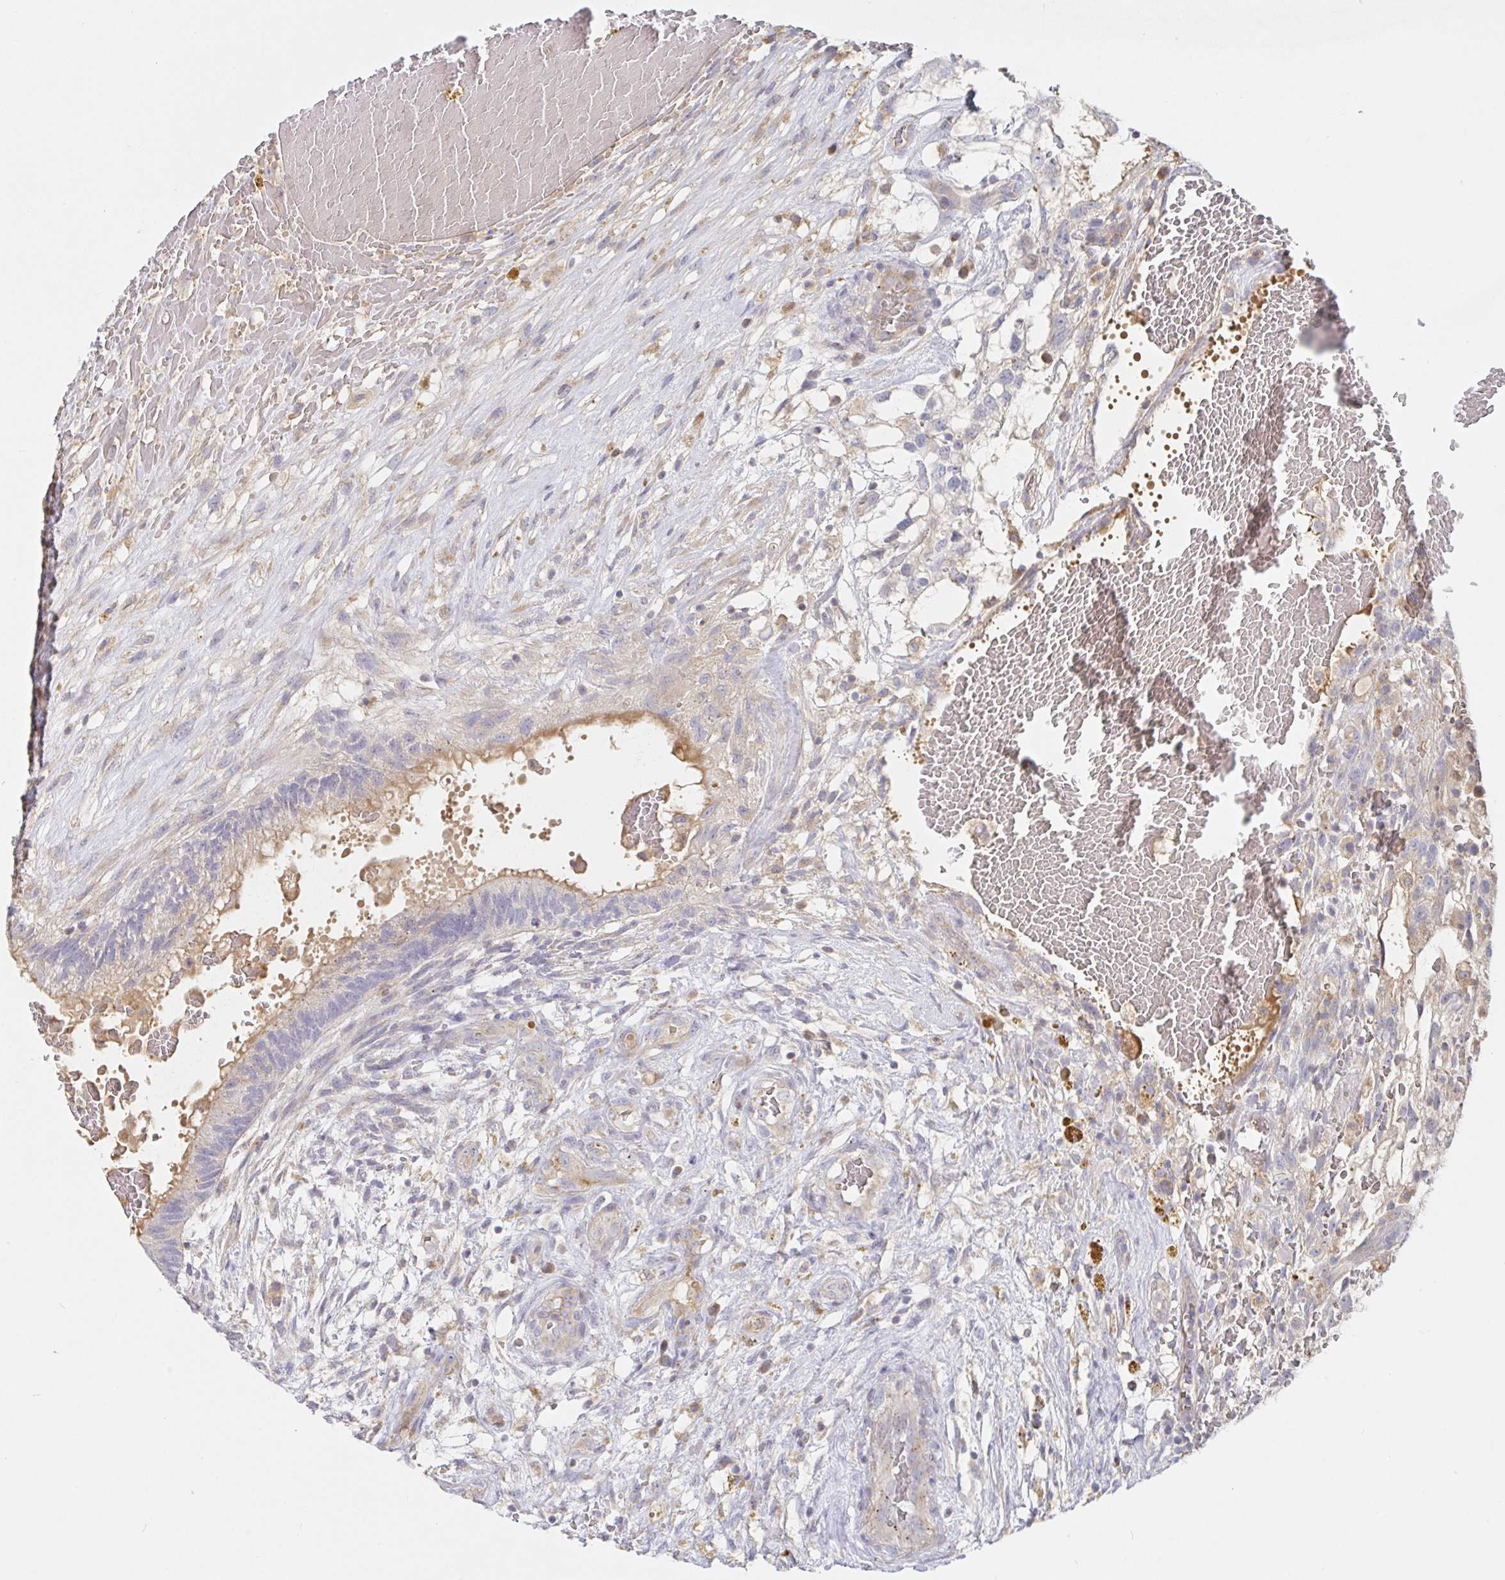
{"staining": {"intensity": "weak", "quantity": "<25%", "location": "cytoplasmic/membranous"}, "tissue": "testis cancer", "cell_type": "Tumor cells", "image_type": "cancer", "snomed": [{"axis": "morphology", "description": "Normal tissue, NOS"}, {"axis": "morphology", "description": "Carcinoma, Embryonal, NOS"}, {"axis": "topography", "description": "Testis"}], "caption": "Histopathology image shows no significant protein staining in tumor cells of testis cancer. The staining was performed using DAB to visualize the protein expression in brown, while the nuclei were stained in blue with hematoxylin (Magnification: 20x).", "gene": "IRAK2", "patient": {"sex": "male", "age": 32}}